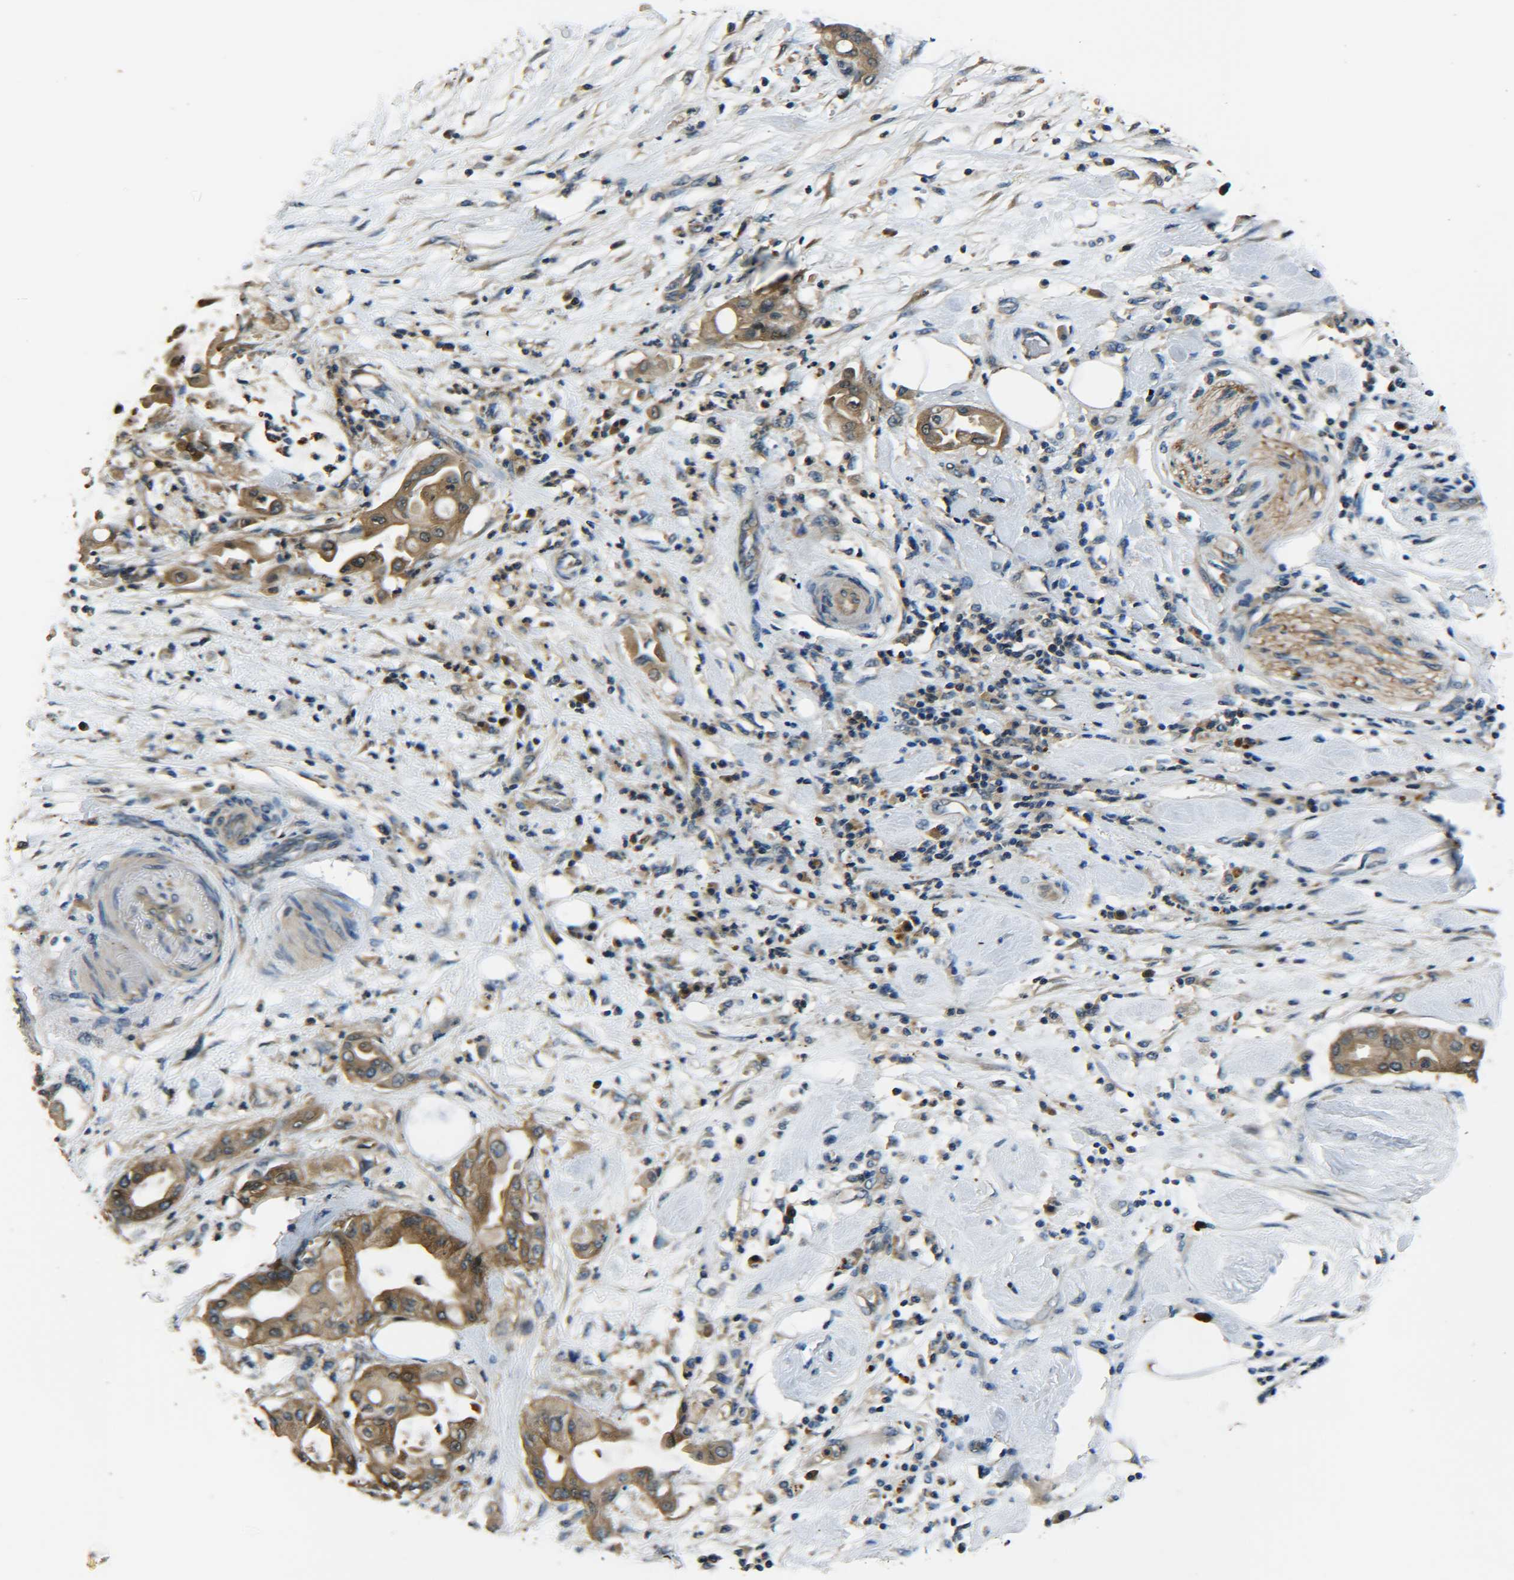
{"staining": {"intensity": "moderate", "quantity": ">75%", "location": "cytoplasmic/membranous"}, "tissue": "pancreatic cancer", "cell_type": "Tumor cells", "image_type": "cancer", "snomed": [{"axis": "morphology", "description": "Adenocarcinoma, NOS"}, {"axis": "morphology", "description": "Adenocarcinoma, metastatic, NOS"}, {"axis": "topography", "description": "Lymph node"}, {"axis": "topography", "description": "Pancreas"}, {"axis": "topography", "description": "Duodenum"}], "caption": "Immunohistochemical staining of human pancreatic cancer (adenocarcinoma) exhibits medium levels of moderate cytoplasmic/membranous expression in about >75% of tumor cells. (Brightfield microscopy of DAB IHC at high magnification).", "gene": "PREB", "patient": {"sex": "female", "age": 64}}